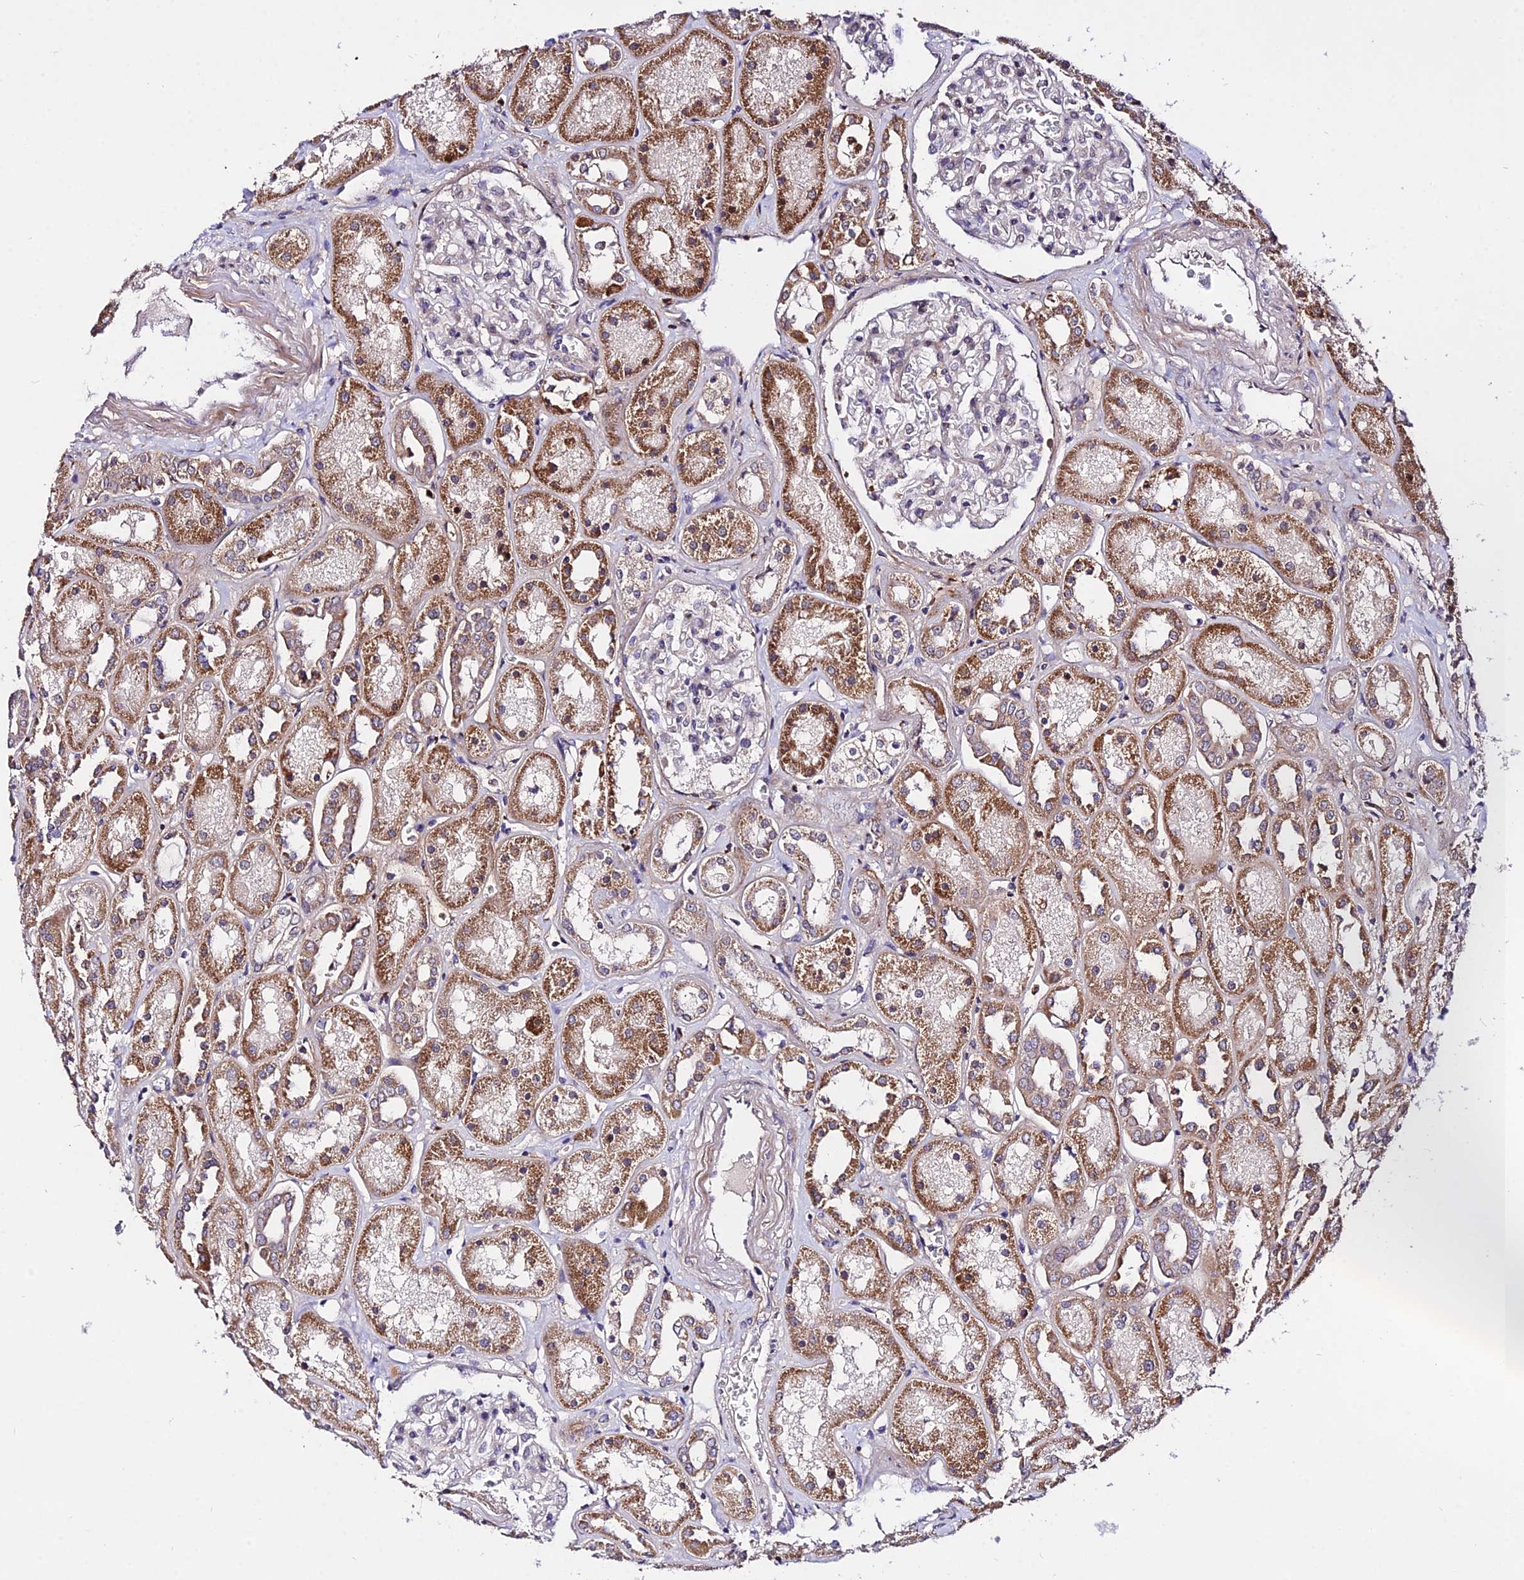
{"staining": {"intensity": "negative", "quantity": "none", "location": "none"}, "tissue": "kidney", "cell_type": "Cells in glomeruli", "image_type": "normal", "snomed": [{"axis": "morphology", "description": "Normal tissue, NOS"}, {"axis": "topography", "description": "Kidney"}], "caption": "Cells in glomeruli show no significant protein positivity in benign kidney. Nuclei are stained in blue.", "gene": "WDR5B", "patient": {"sex": "male", "age": 70}}